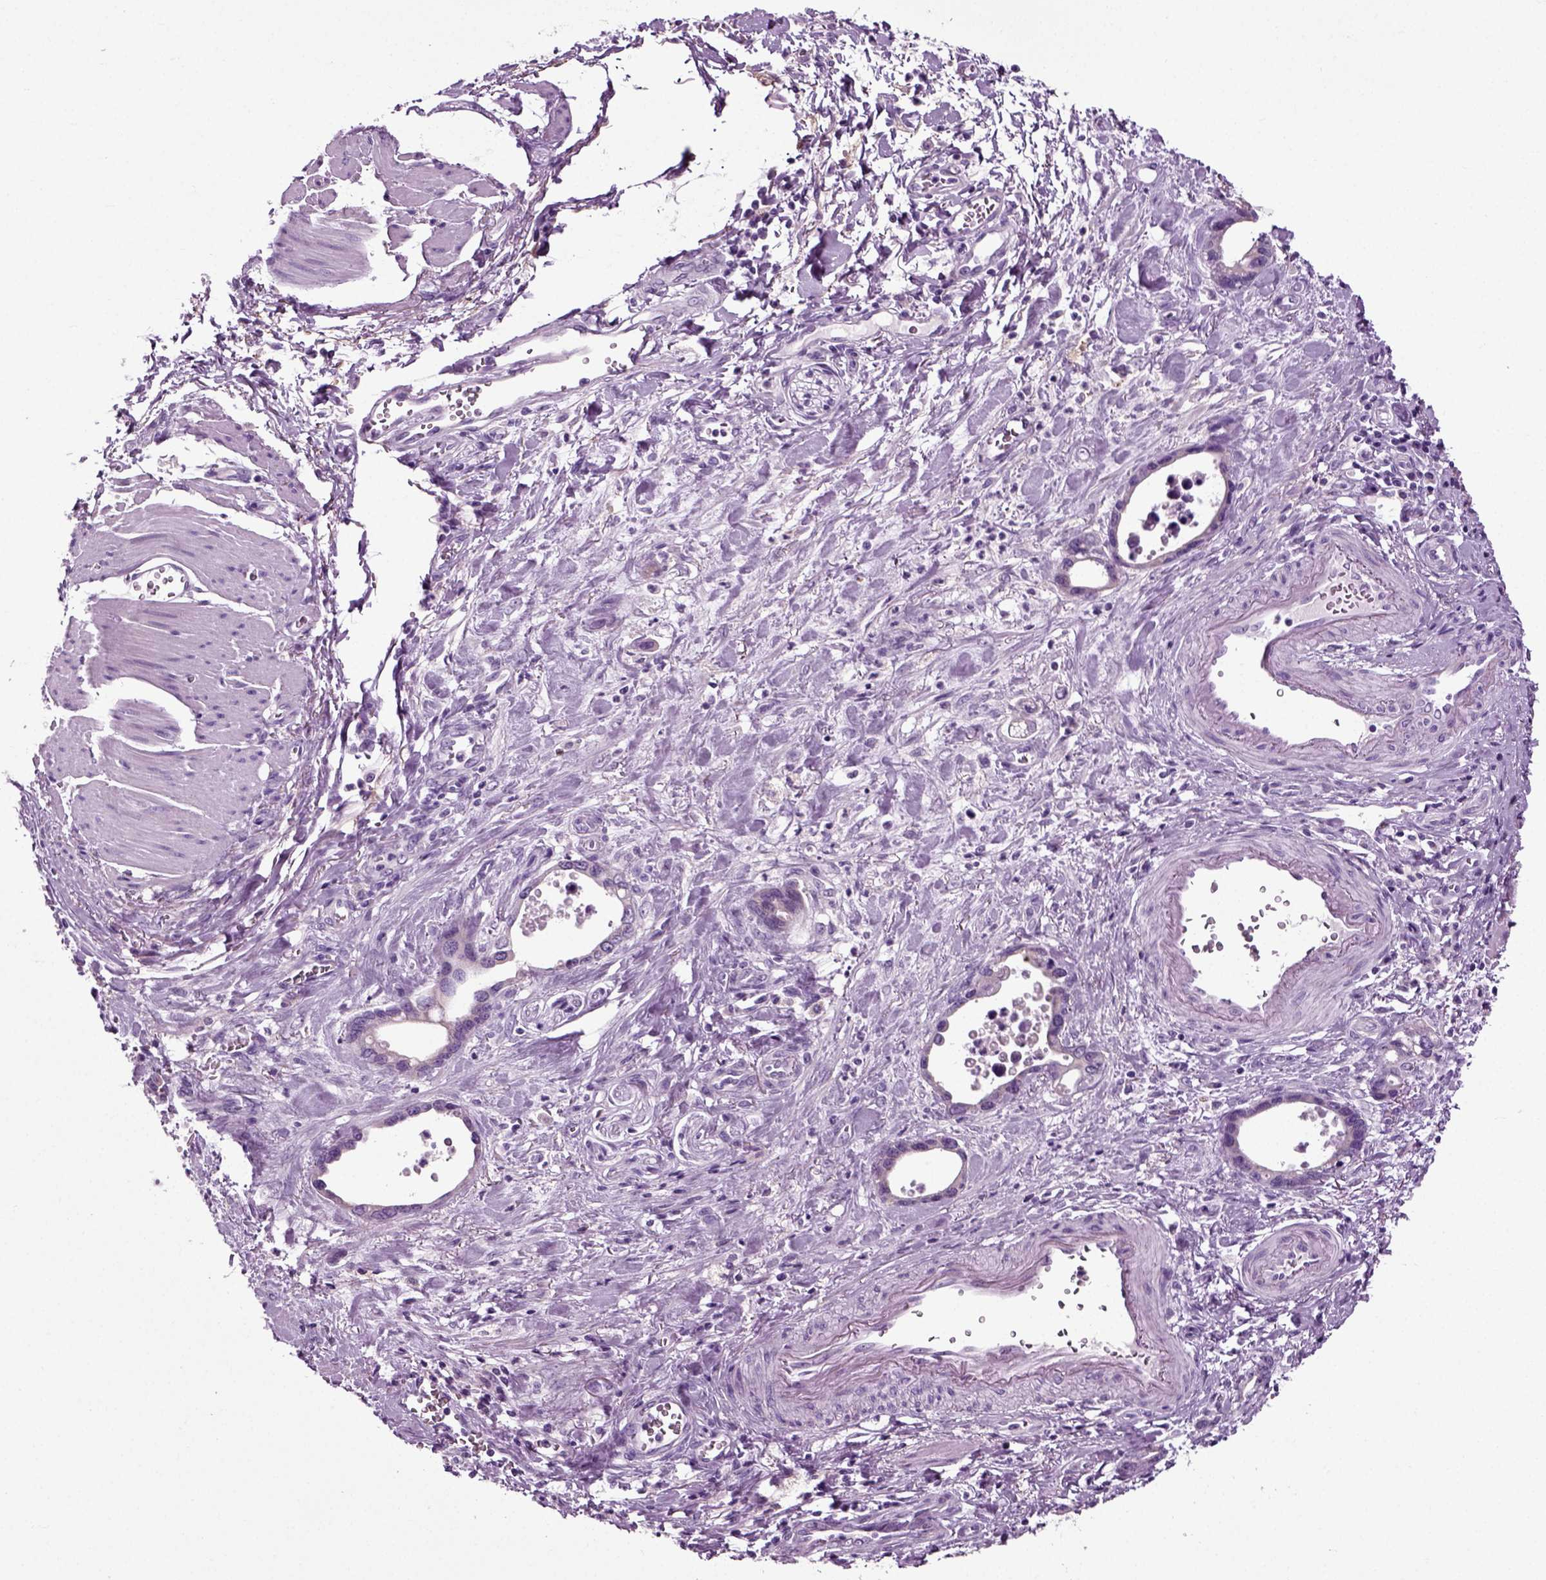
{"staining": {"intensity": "negative", "quantity": "none", "location": "none"}, "tissue": "stomach cancer", "cell_type": "Tumor cells", "image_type": "cancer", "snomed": [{"axis": "morphology", "description": "Normal tissue, NOS"}, {"axis": "morphology", "description": "Adenocarcinoma, NOS"}, {"axis": "topography", "description": "Esophagus"}, {"axis": "topography", "description": "Stomach, upper"}], "caption": "Protein analysis of adenocarcinoma (stomach) exhibits no significant positivity in tumor cells. Nuclei are stained in blue.", "gene": "DNAH10", "patient": {"sex": "male", "age": 74}}